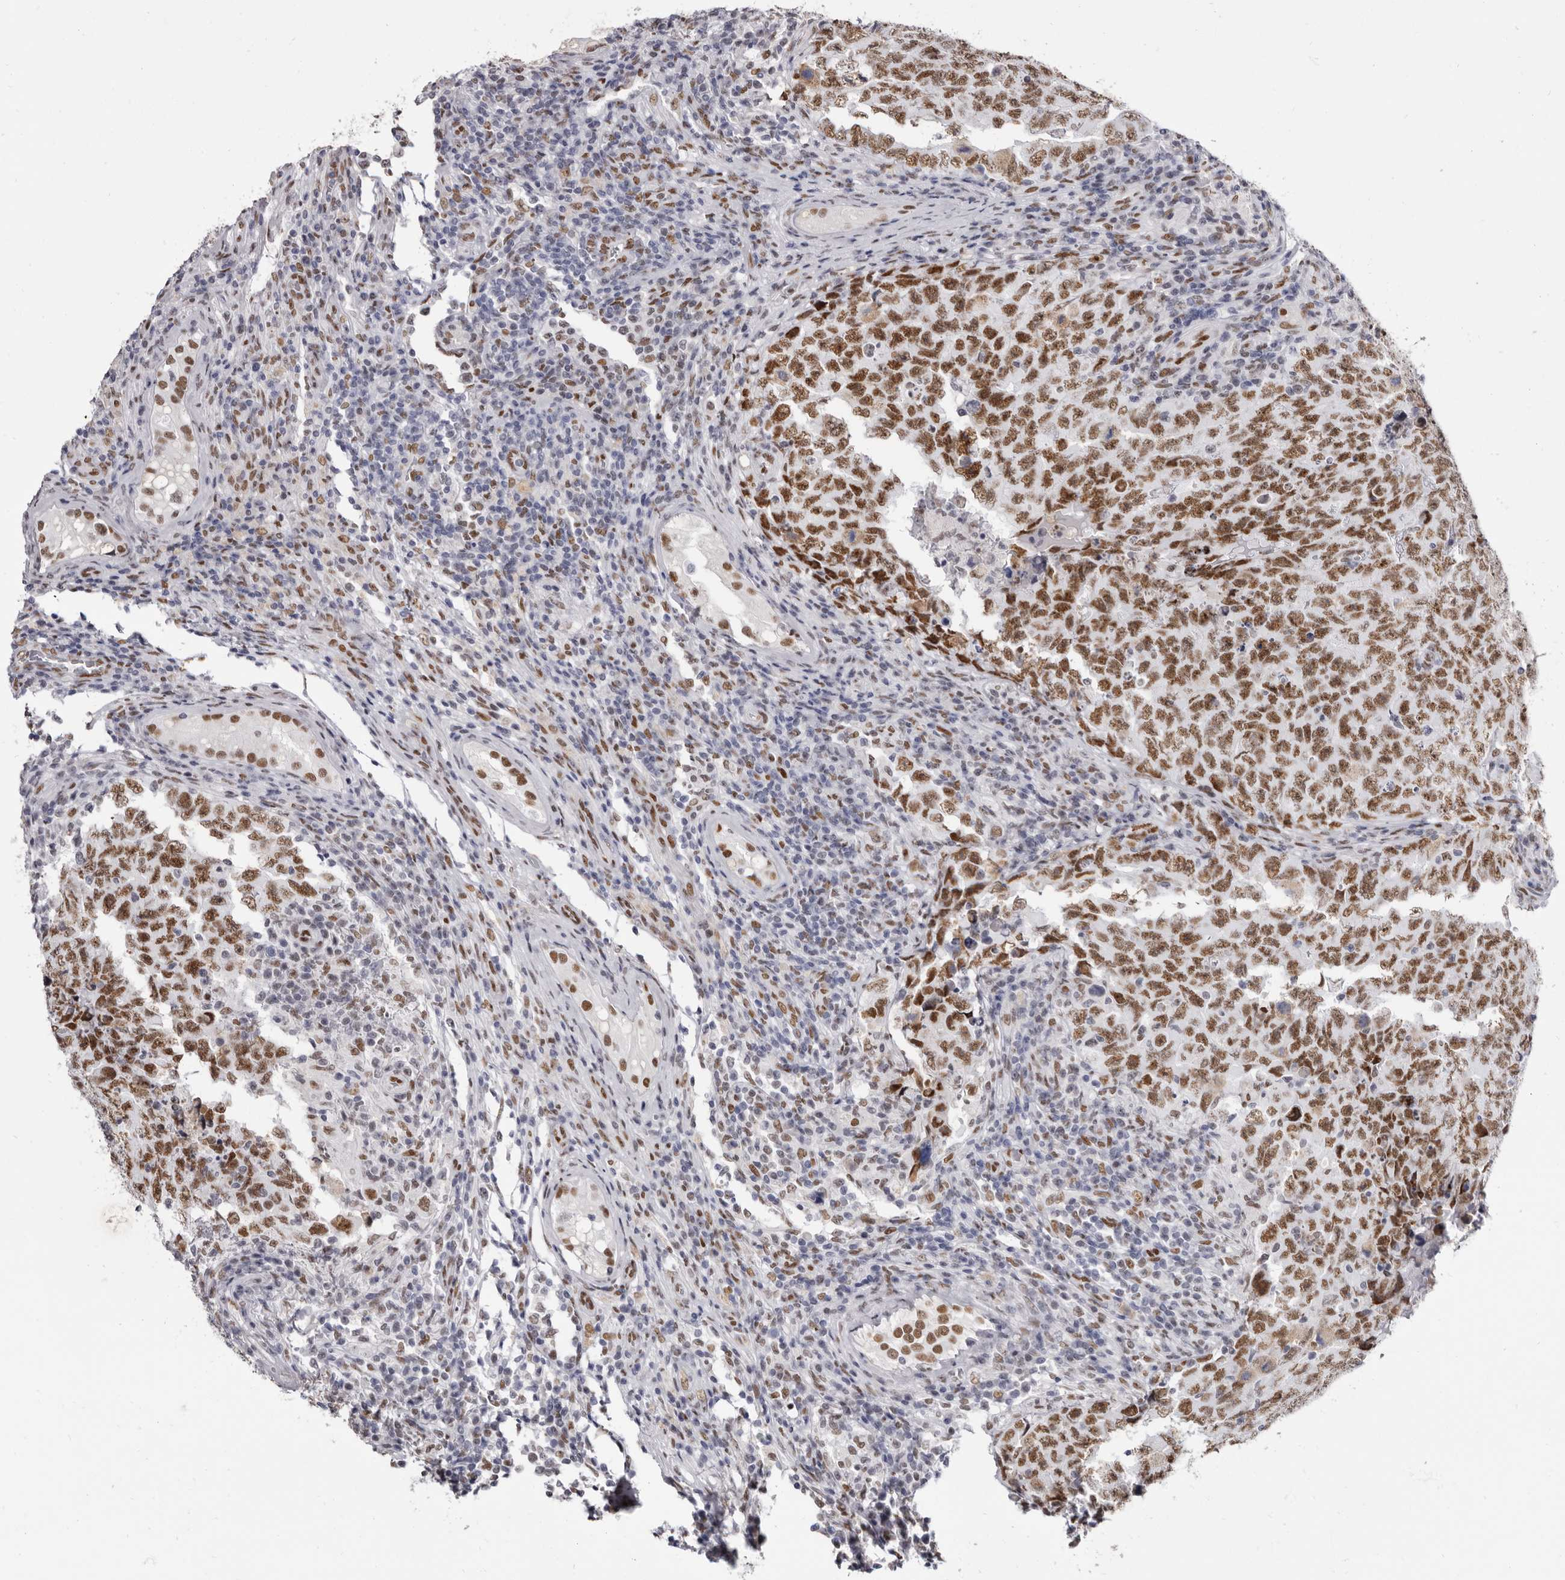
{"staining": {"intensity": "strong", "quantity": ">75%", "location": "nuclear"}, "tissue": "testis cancer", "cell_type": "Tumor cells", "image_type": "cancer", "snomed": [{"axis": "morphology", "description": "Carcinoma, Embryonal, NOS"}, {"axis": "topography", "description": "Testis"}], "caption": "A high-resolution histopathology image shows IHC staining of testis embryonal carcinoma, which reveals strong nuclear positivity in about >75% of tumor cells.", "gene": "ZNF326", "patient": {"sex": "male", "age": 26}}